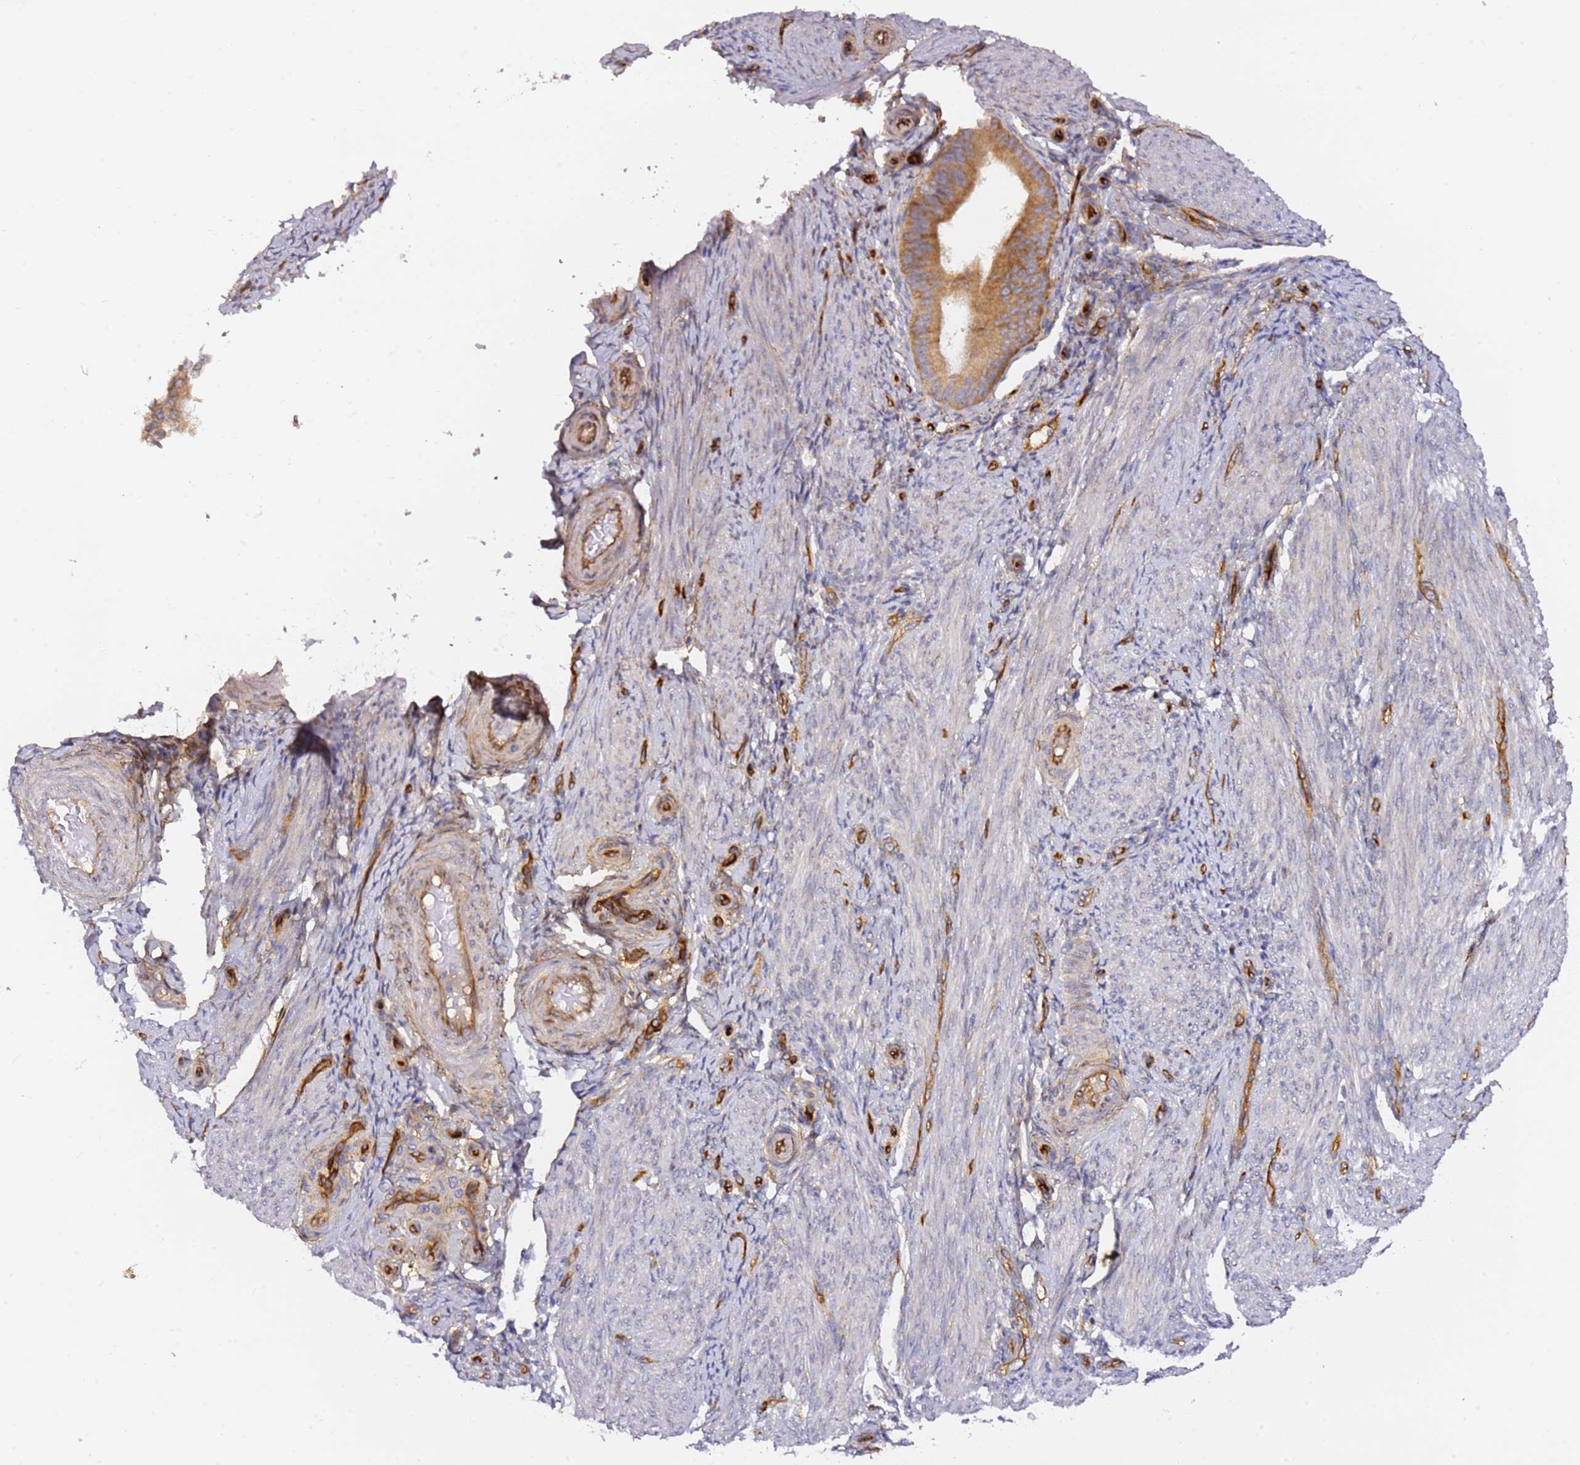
{"staining": {"intensity": "negative", "quantity": "none", "location": "none"}, "tissue": "endometrium", "cell_type": "Cells in endometrial stroma", "image_type": "normal", "snomed": [{"axis": "morphology", "description": "Normal tissue, NOS"}, {"axis": "topography", "description": "Endometrium"}], "caption": "The IHC image has no significant expression in cells in endometrial stroma of endometrium.", "gene": "KIF7", "patient": {"sex": "female", "age": 39}}